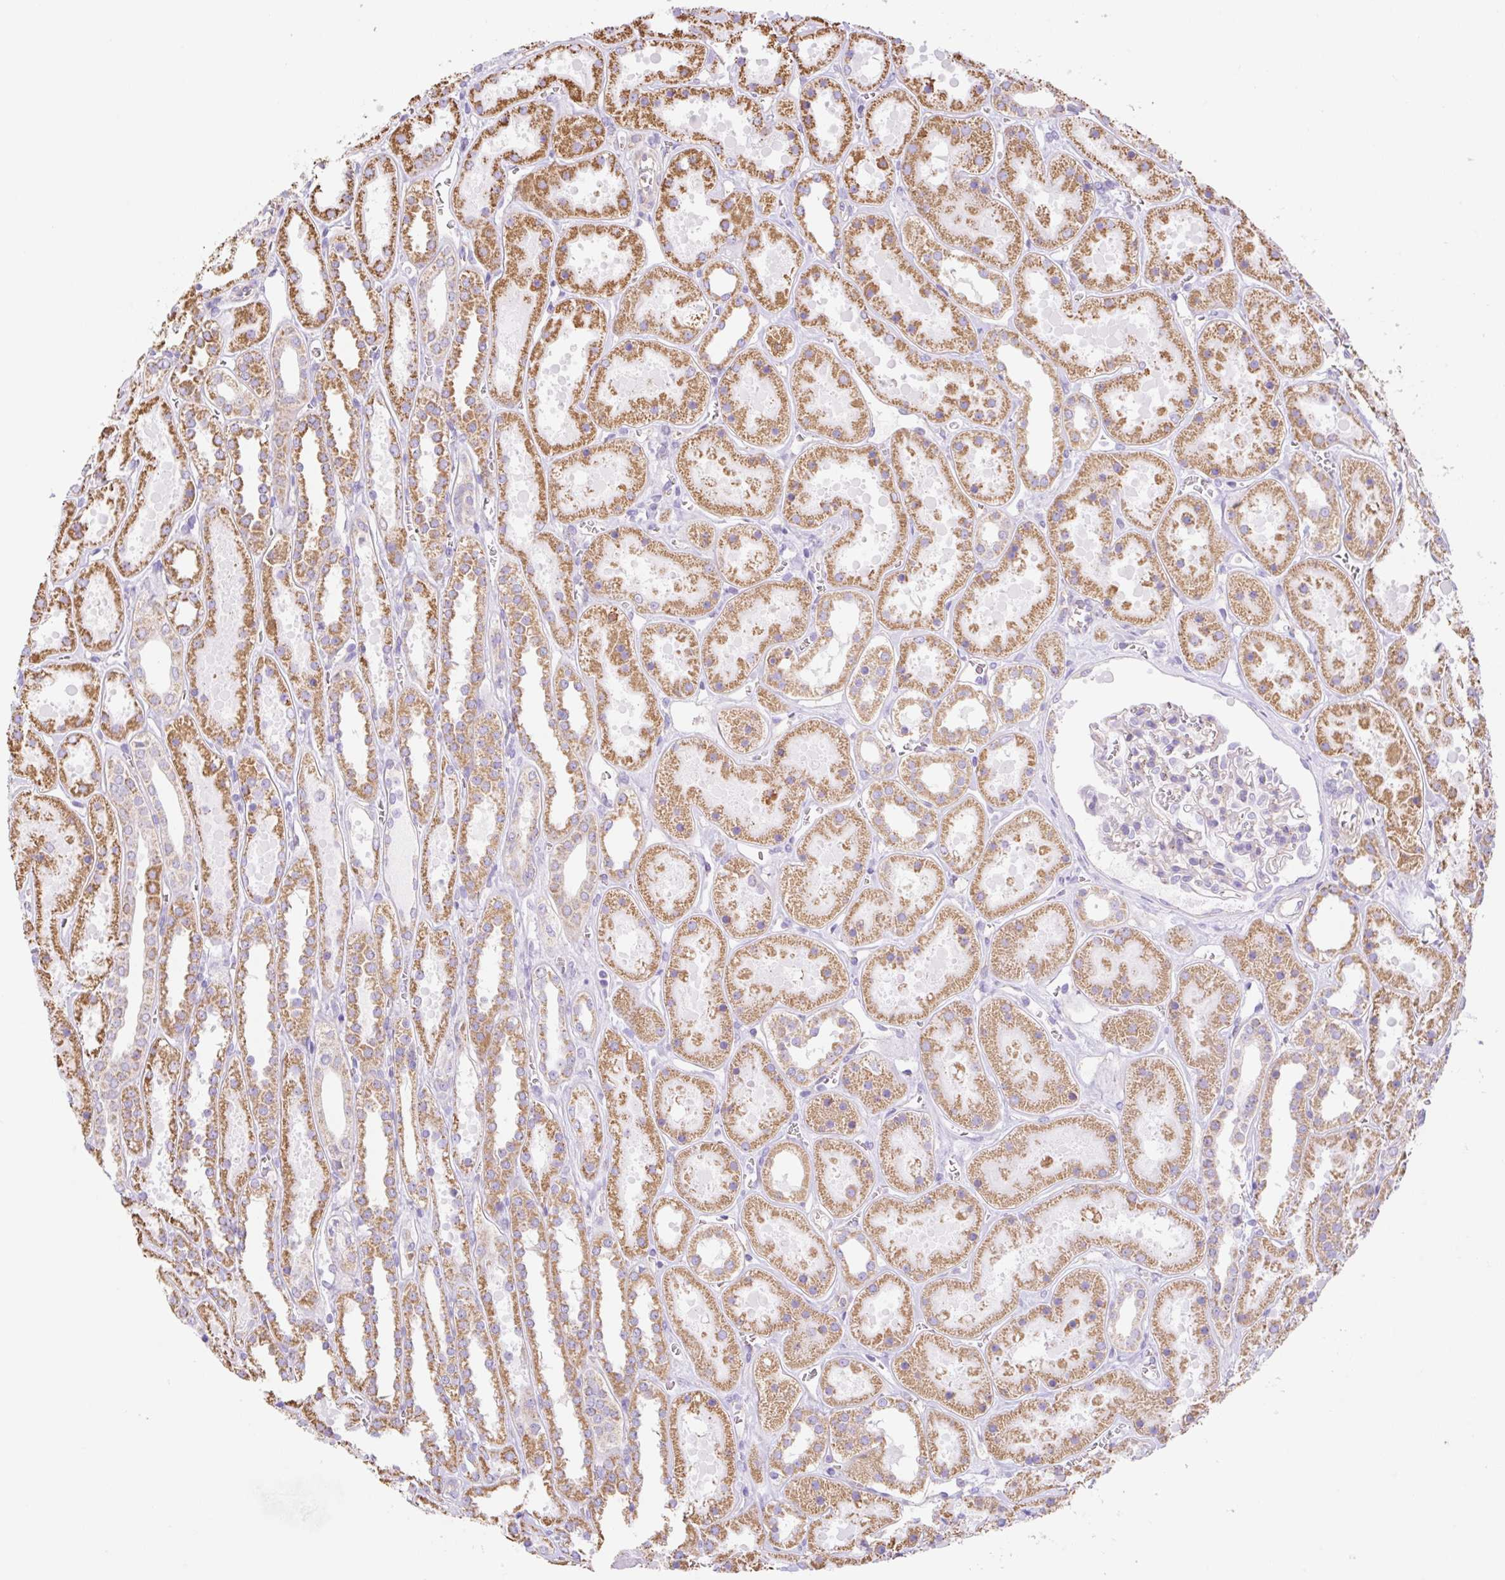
{"staining": {"intensity": "negative", "quantity": "none", "location": "none"}, "tissue": "kidney", "cell_type": "Cells in glomeruli", "image_type": "normal", "snomed": [{"axis": "morphology", "description": "Normal tissue, NOS"}, {"axis": "topography", "description": "Kidney"}], "caption": "Kidney stained for a protein using IHC displays no expression cells in glomeruli.", "gene": "ESAM", "patient": {"sex": "female", "age": 41}}